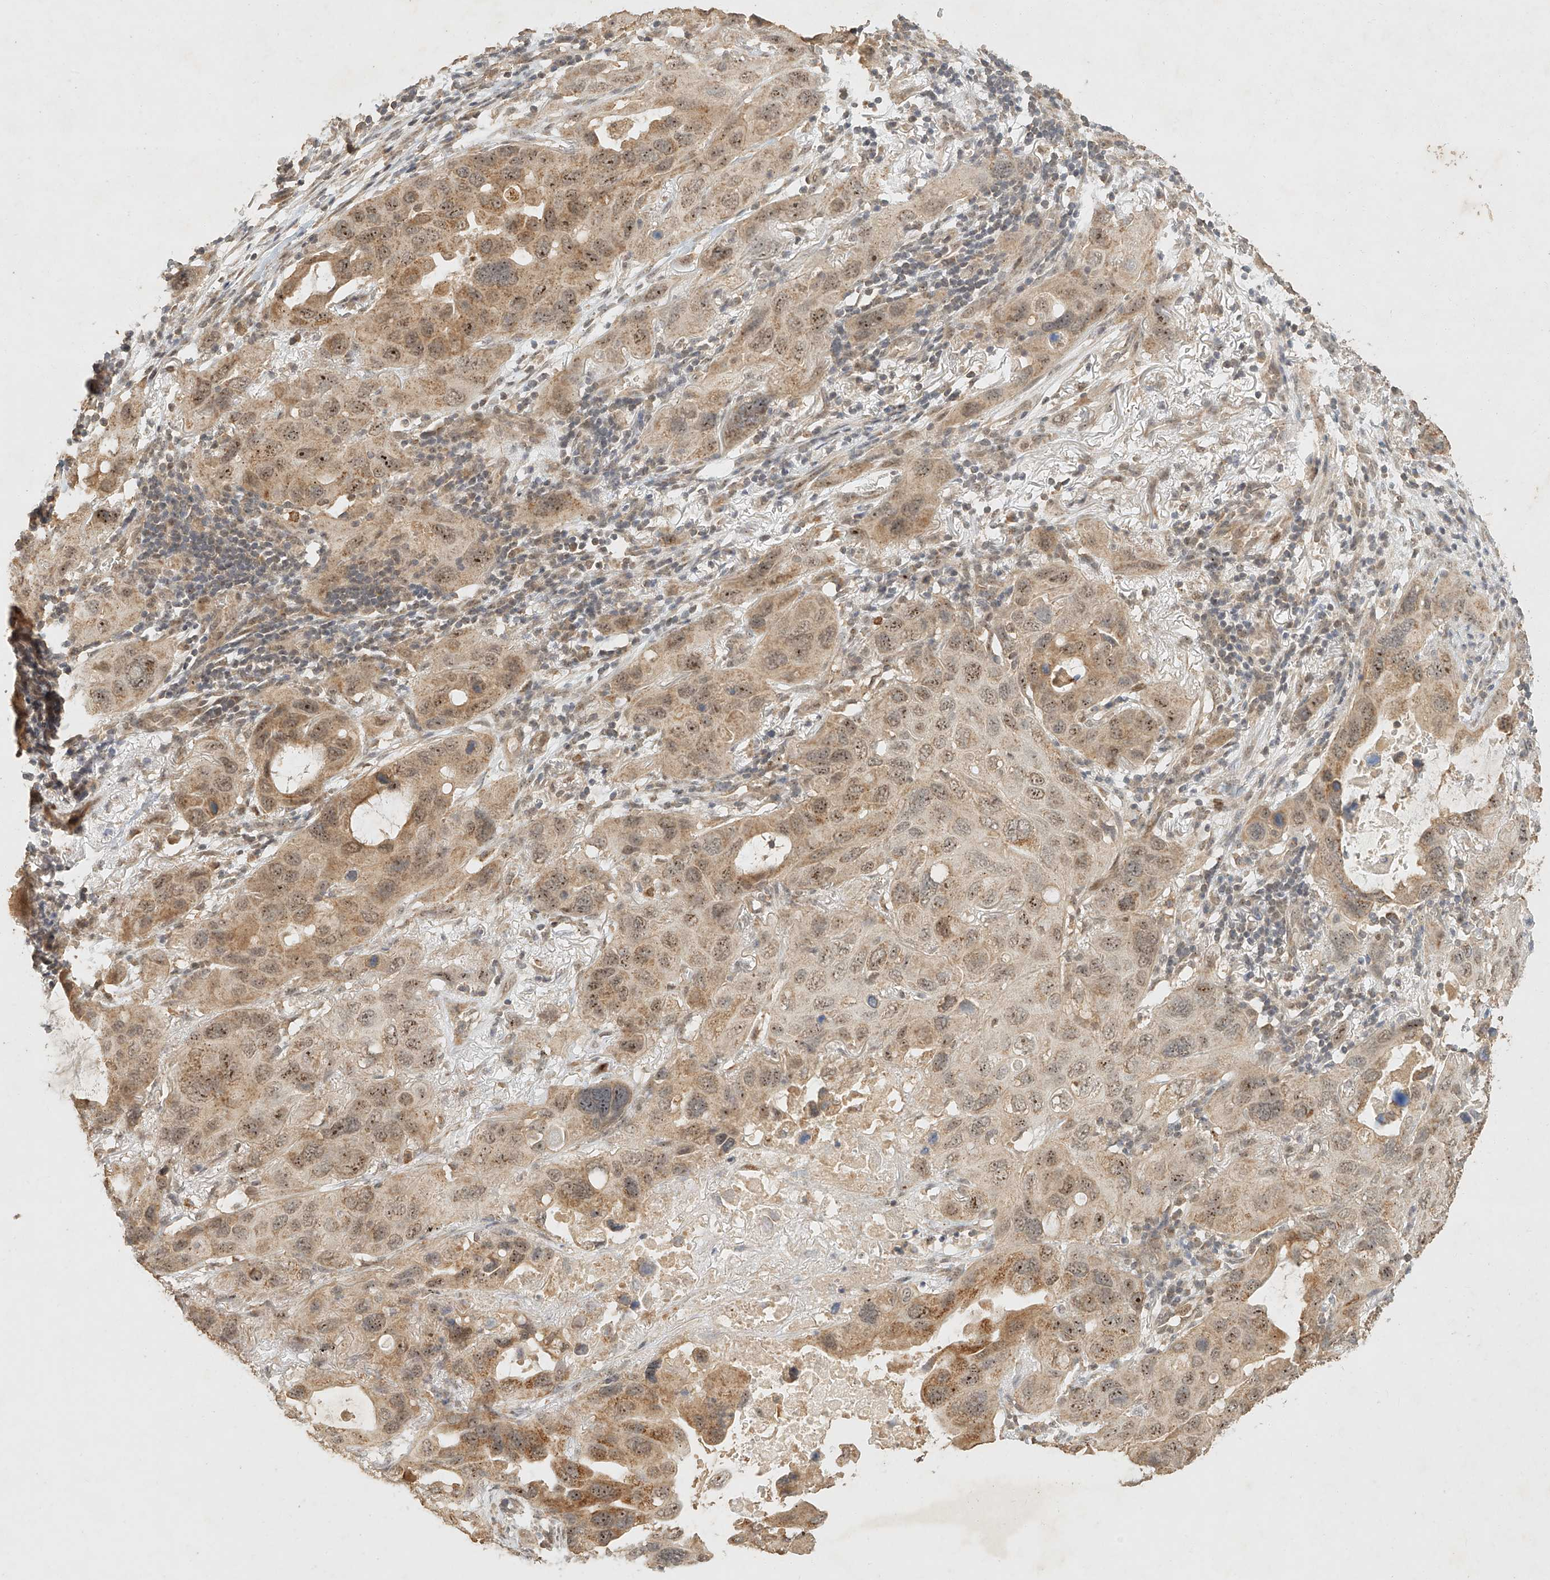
{"staining": {"intensity": "moderate", "quantity": ">75%", "location": "cytoplasmic/membranous,nuclear"}, "tissue": "lung cancer", "cell_type": "Tumor cells", "image_type": "cancer", "snomed": [{"axis": "morphology", "description": "Squamous cell carcinoma, NOS"}, {"axis": "topography", "description": "Lung"}], "caption": "Lung squamous cell carcinoma stained for a protein shows moderate cytoplasmic/membranous and nuclear positivity in tumor cells.", "gene": "CXorf58", "patient": {"sex": "female", "age": 73}}